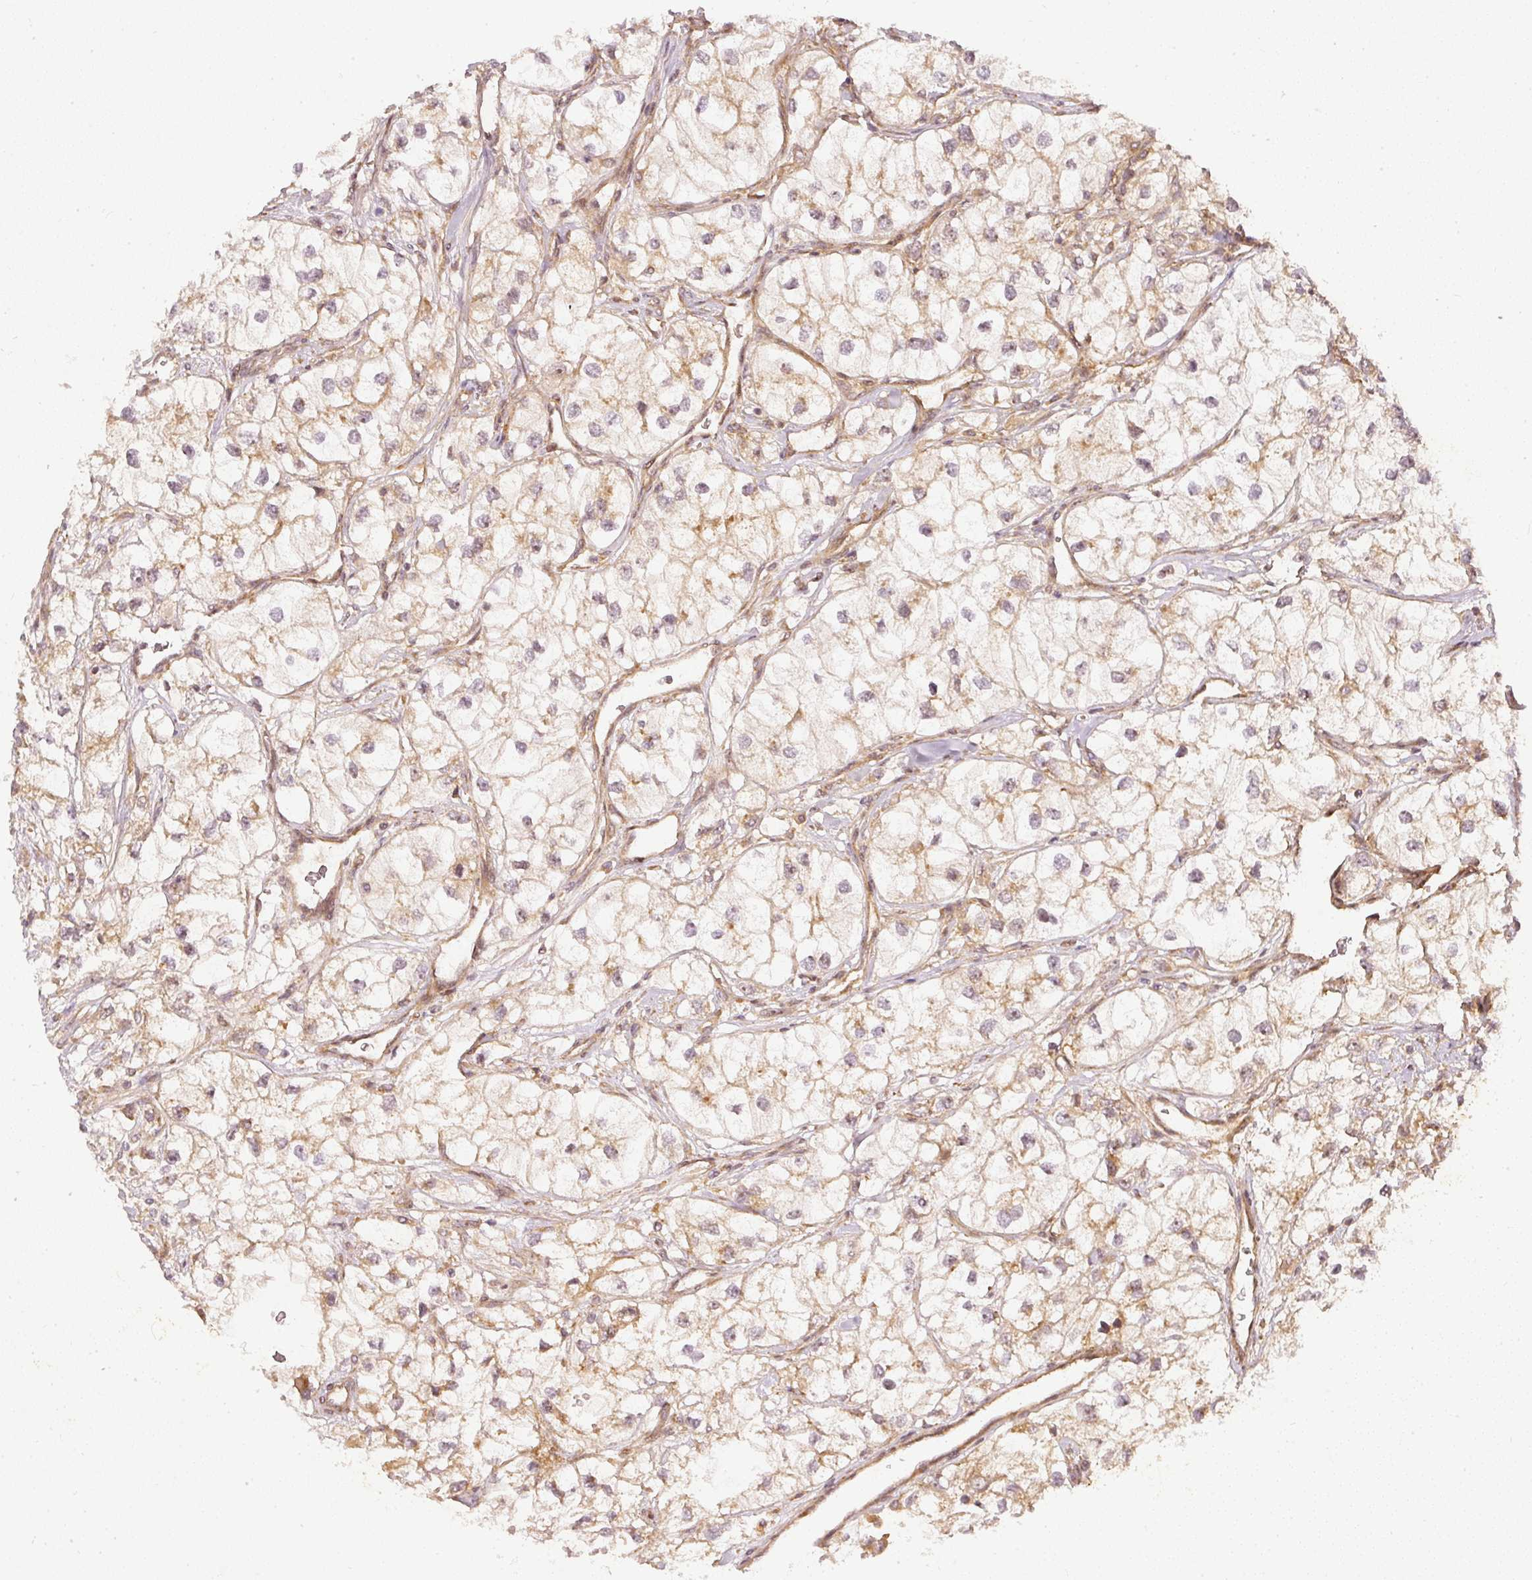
{"staining": {"intensity": "weak", "quantity": "25%-75%", "location": "cytoplasmic/membranous"}, "tissue": "renal cancer", "cell_type": "Tumor cells", "image_type": "cancer", "snomed": [{"axis": "morphology", "description": "Adenocarcinoma, NOS"}, {"axis": "topography", "description": "Kidney"}], "caption": "Immunohistochemical staining of renal adenocarcinoma shows low levels of weak cytoplasmic/membranous protein staining in approximately 25%-75% of tumor cells. The protein is stained brown, and the nuclei are stained in blue (DAB (3,3'-diaminobenzidine) IHC with brightfield microscopy, high magnification).", "gene": "ZNF580", "patient": {"sex": "male", "age": 59}}